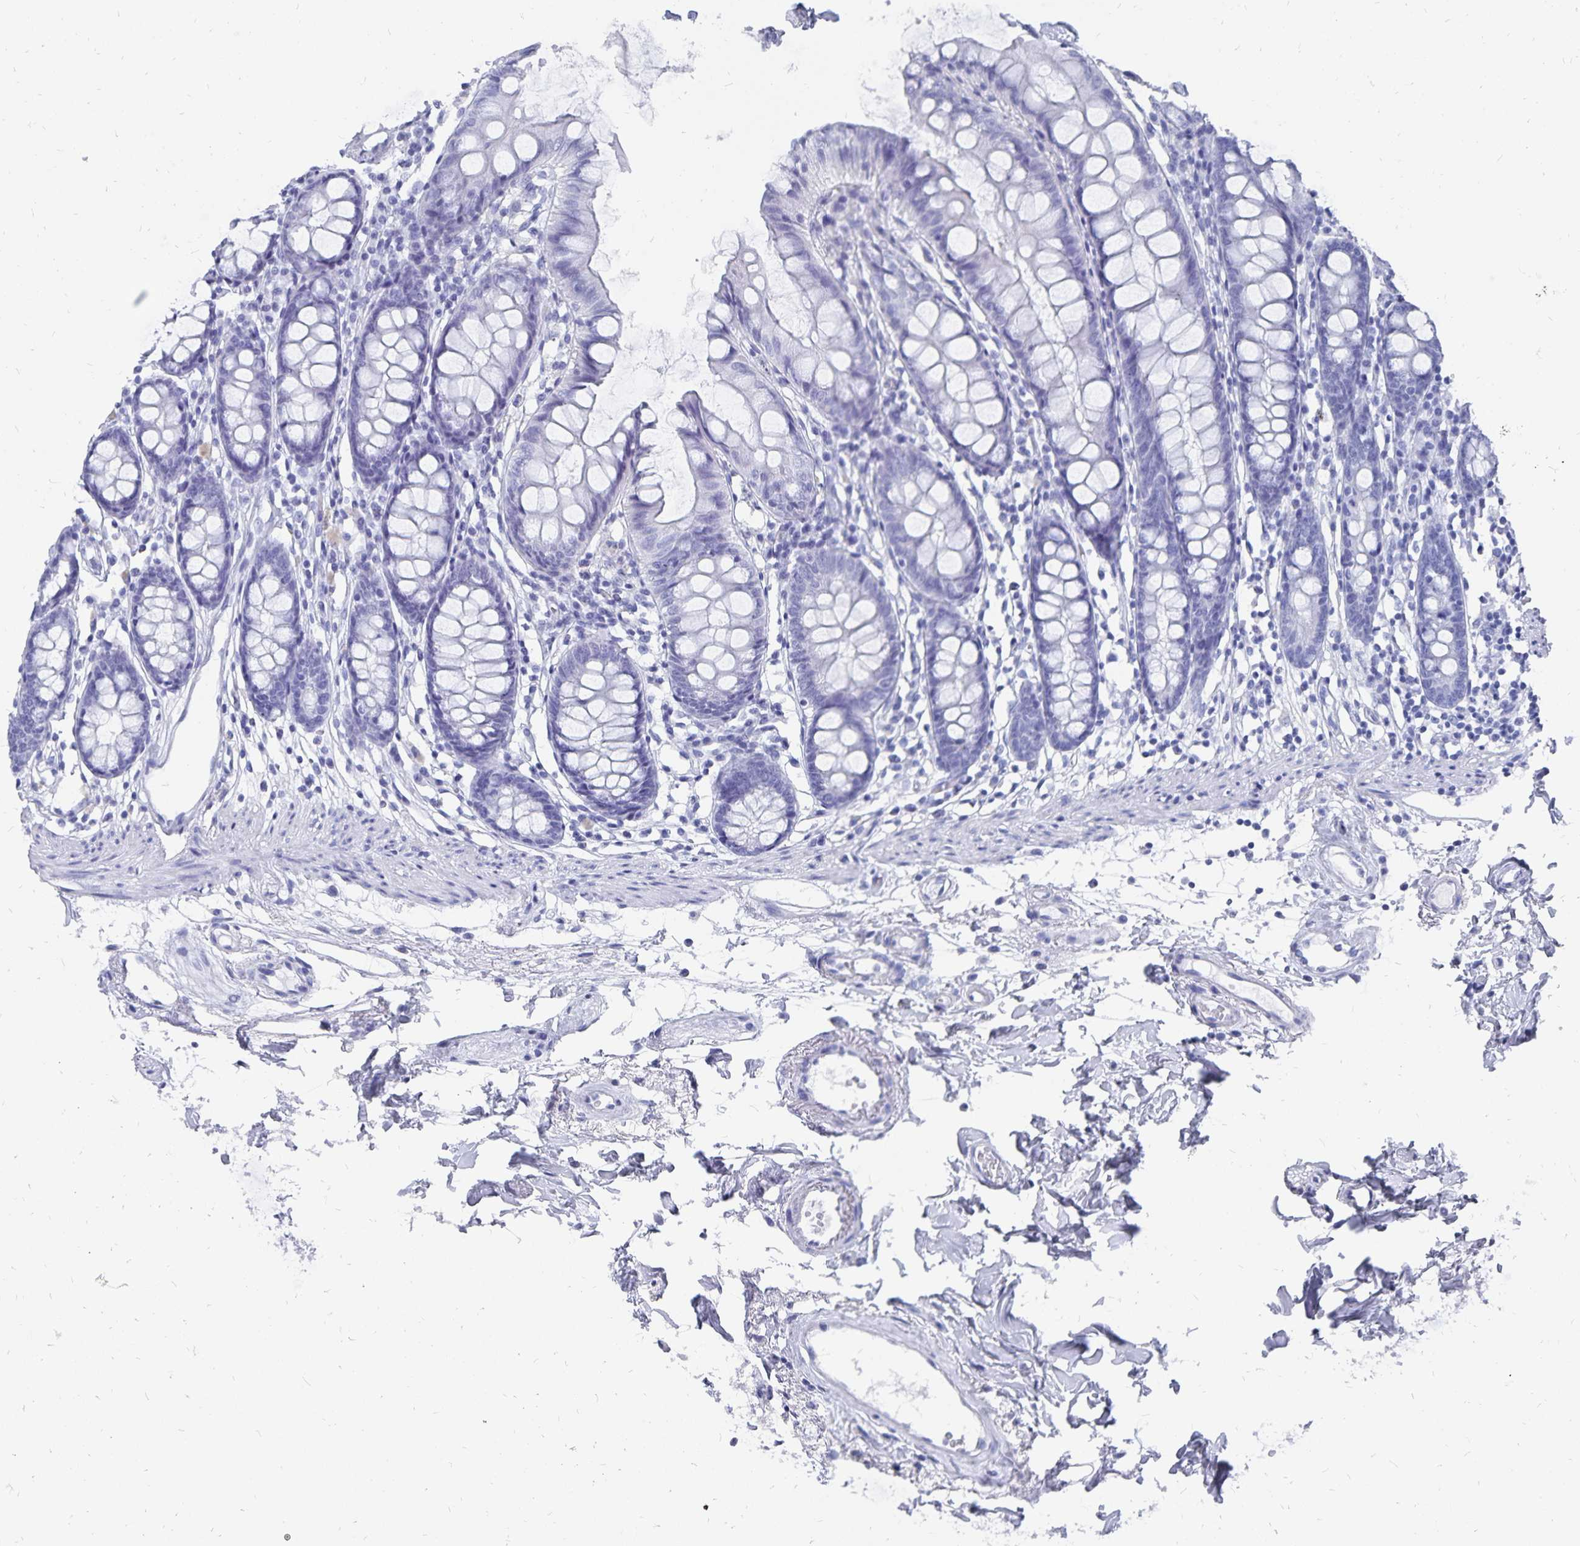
{"staining": {"intensity": "negative", "quantity": "none", "location": "none"}, "tissue": "colon", "cell_type": "Endothelial cells", "image_type": "normal", "snomed": [{"axis": "morphology", "description": "Normal tissue, NOS"}, {"axis": "topography", "description": "Colon"}], "caption": "Protein analysis of normal colon demonstrates no significant staining in endothelial cells.", "gene": "ADH1A", "patient": {"sex": "female", "age": 84}}